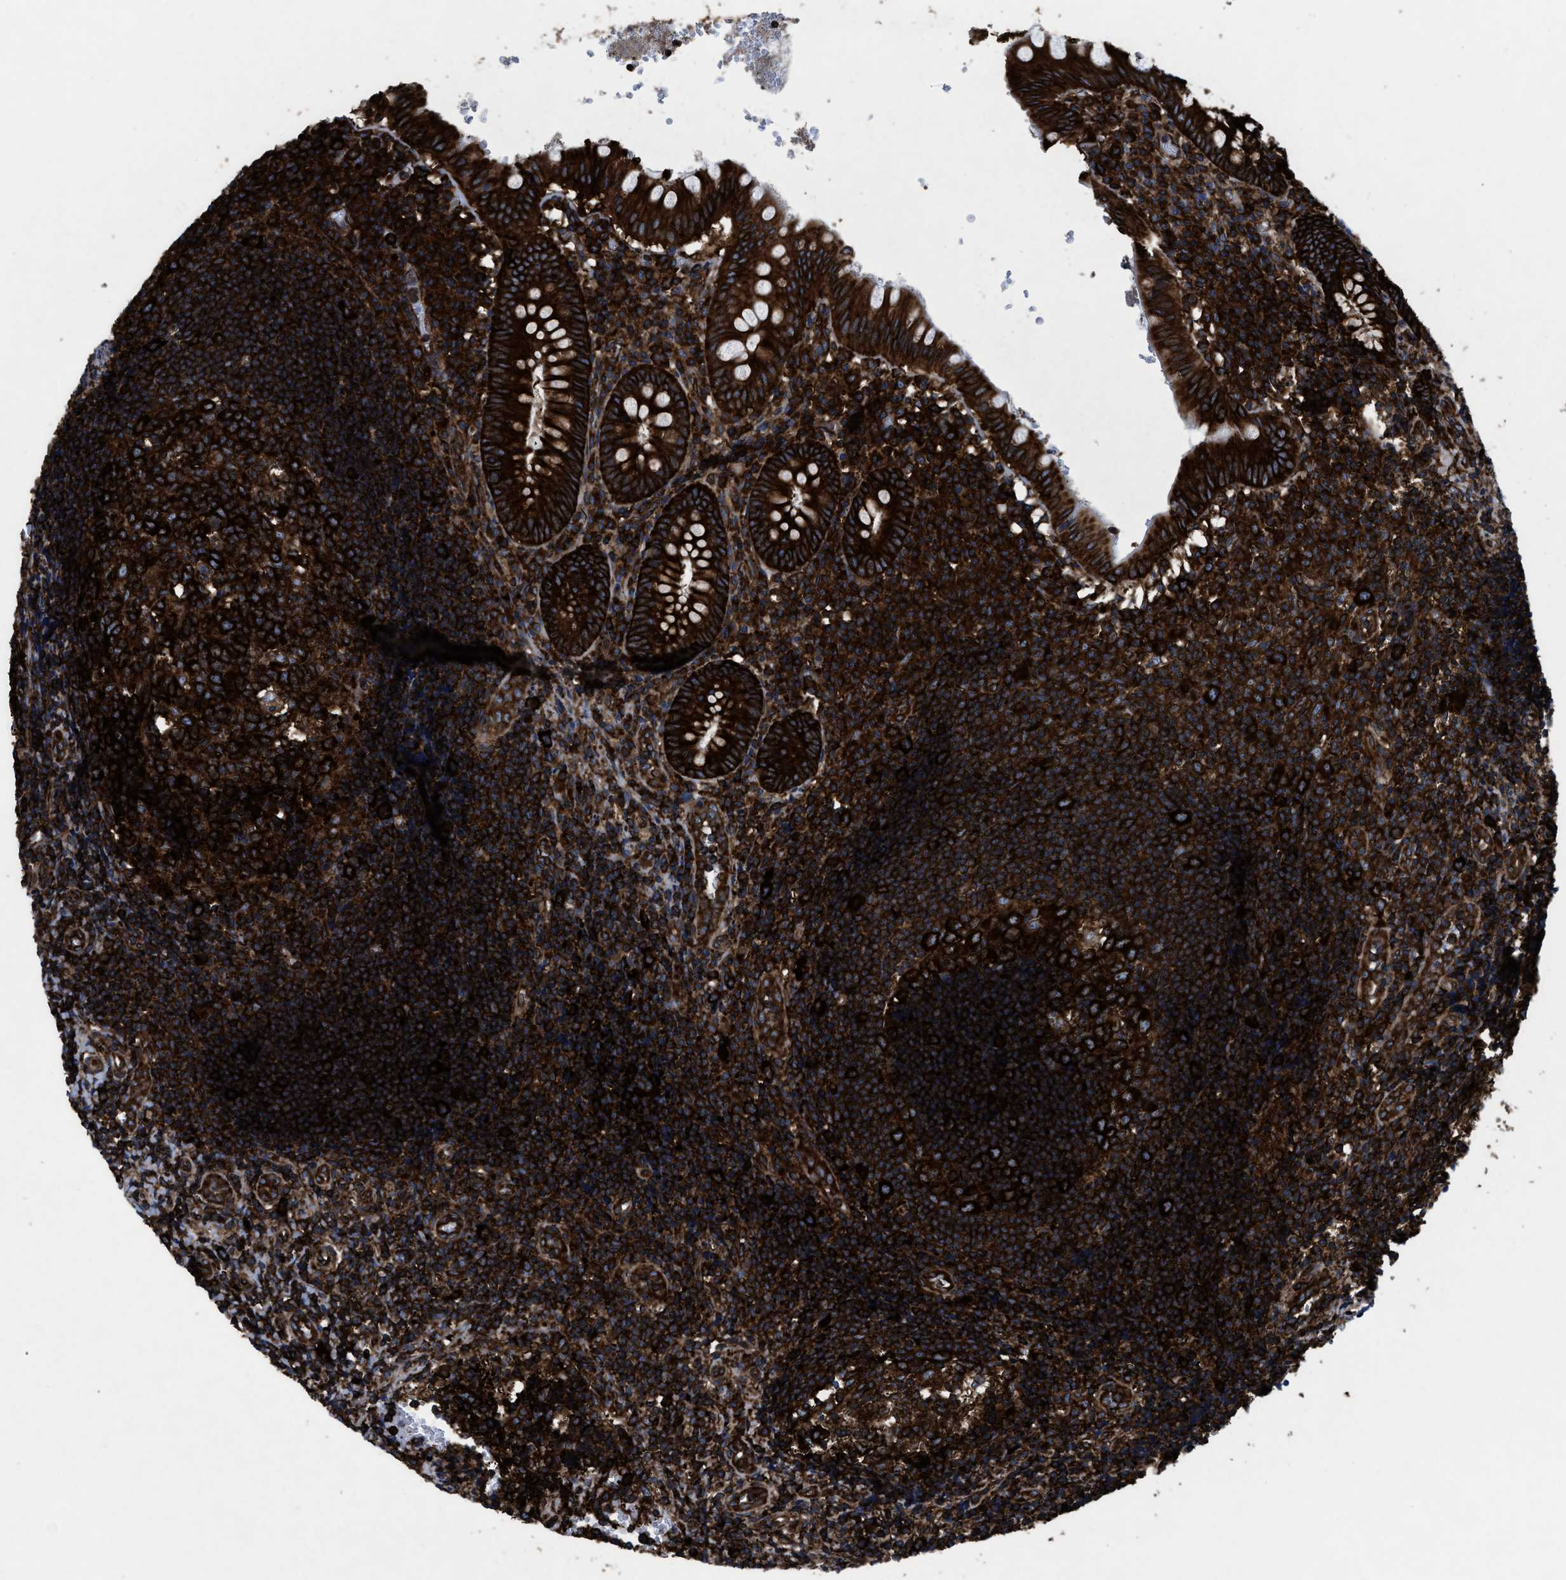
{"staining": {"intensity": "strong", "quantity": ">75%", "location": "cytoplasmic/membranous"}, "tissue": "appendix", "cell_type": "Glandular cells", "image_type": "normal", "snomed": [{"axis": "morphology", "description": "Normal tissue, NOS"}, {"axis": "topography", "description": "Appendix"}], "caption": "Protein expression analysis of unremarkable appendix exhibits strong cytoplasmic/membranous expression in approximately >75% of glandular cells. (Brightfield microscopy of DAB IHC at high magnification).", "gene": "CAPRIN1", "patient": {"sex": "male", "age": 8}}